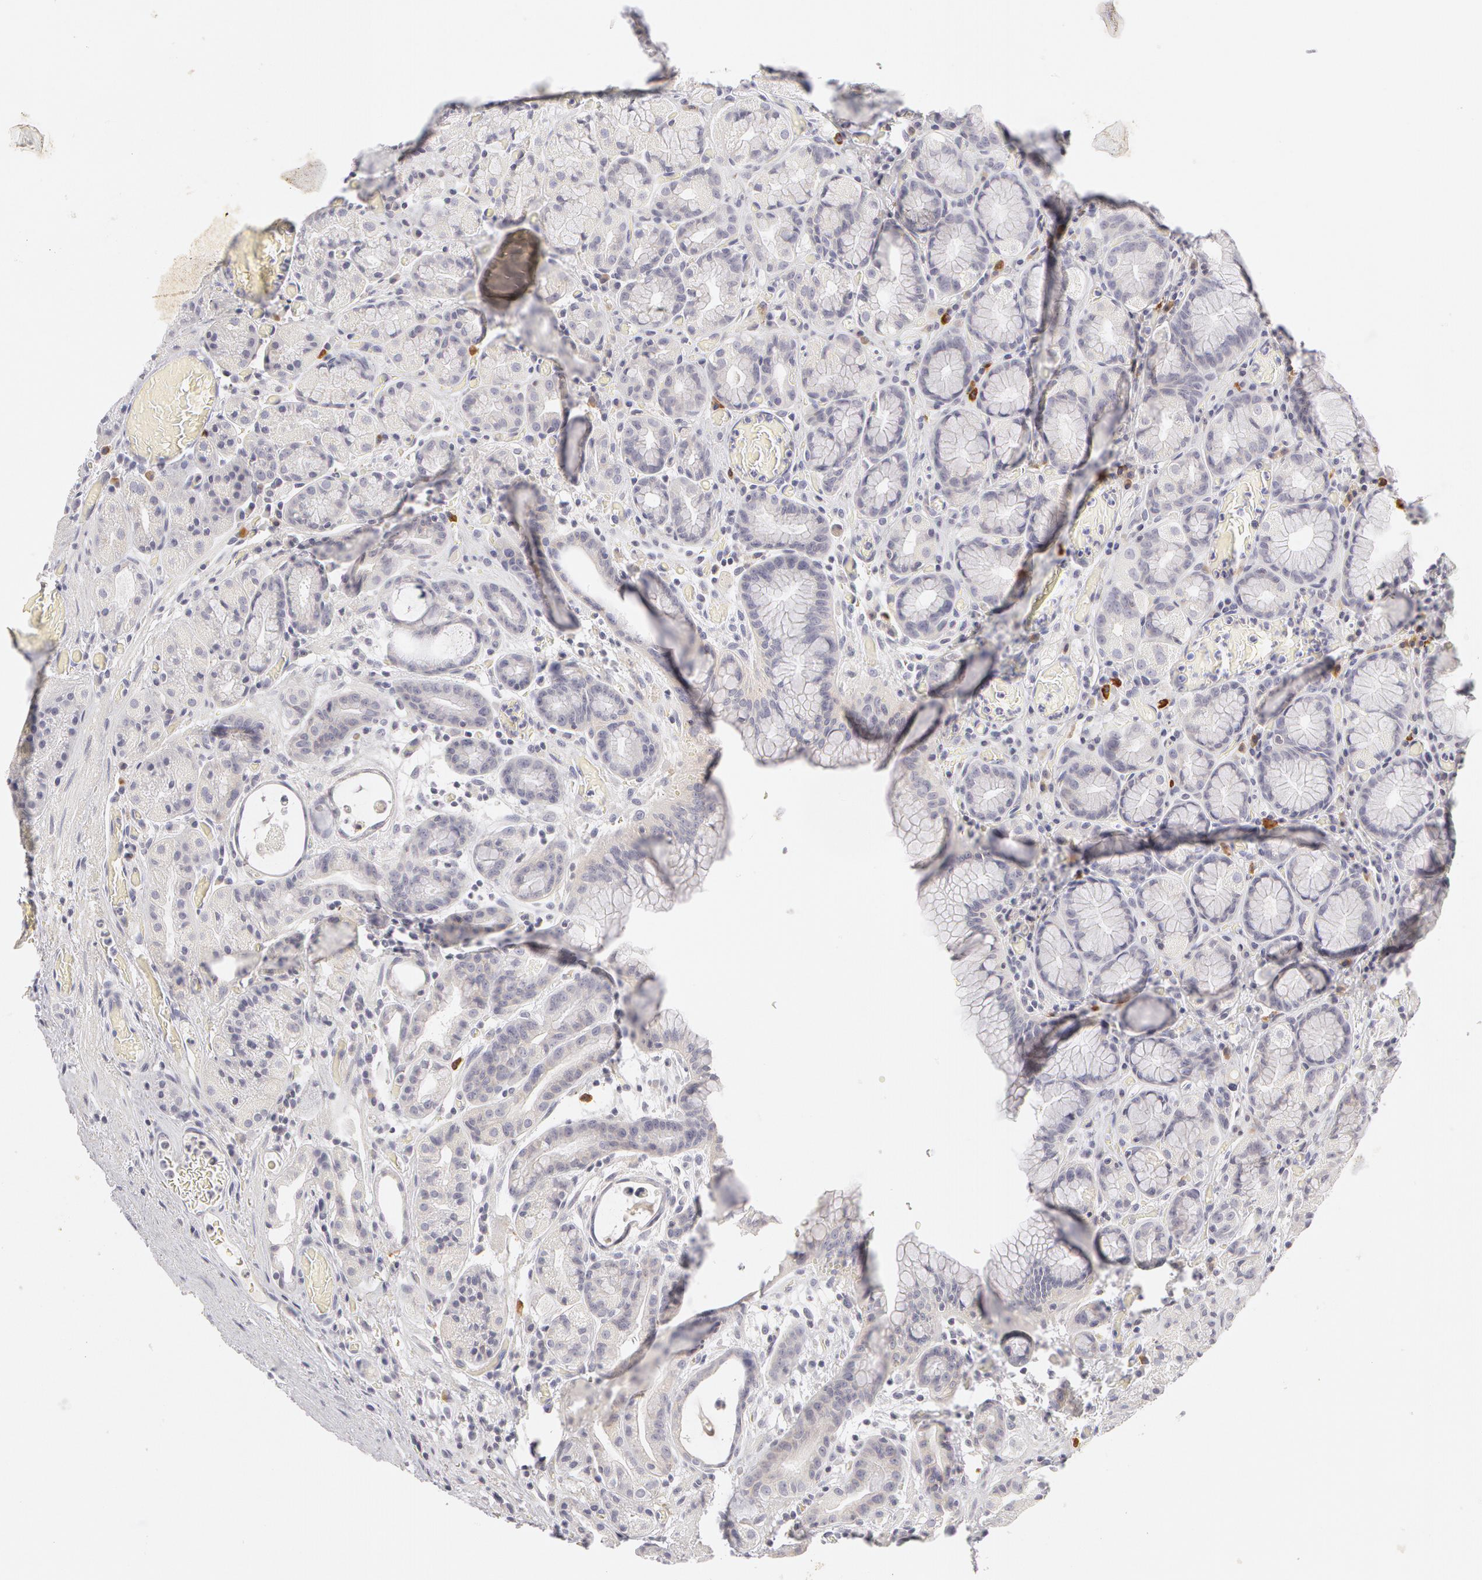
{"staining": {"intensity": "negative", "quantity": "none", "location": "none"}, "tissue": "stomach", "cell_type": "Glandular cells", "image_type": "normal", "snomed": [{"axis": "morphology", "description": "Normal tissue, NOS"}, {"axis": "topography", "description": "Stomach, lower"}], "caption": "The image displays no significant expression in glandular cells of stomach.", "gene": "ABCB1", "patient": {"sex": "male", "age": 58}}